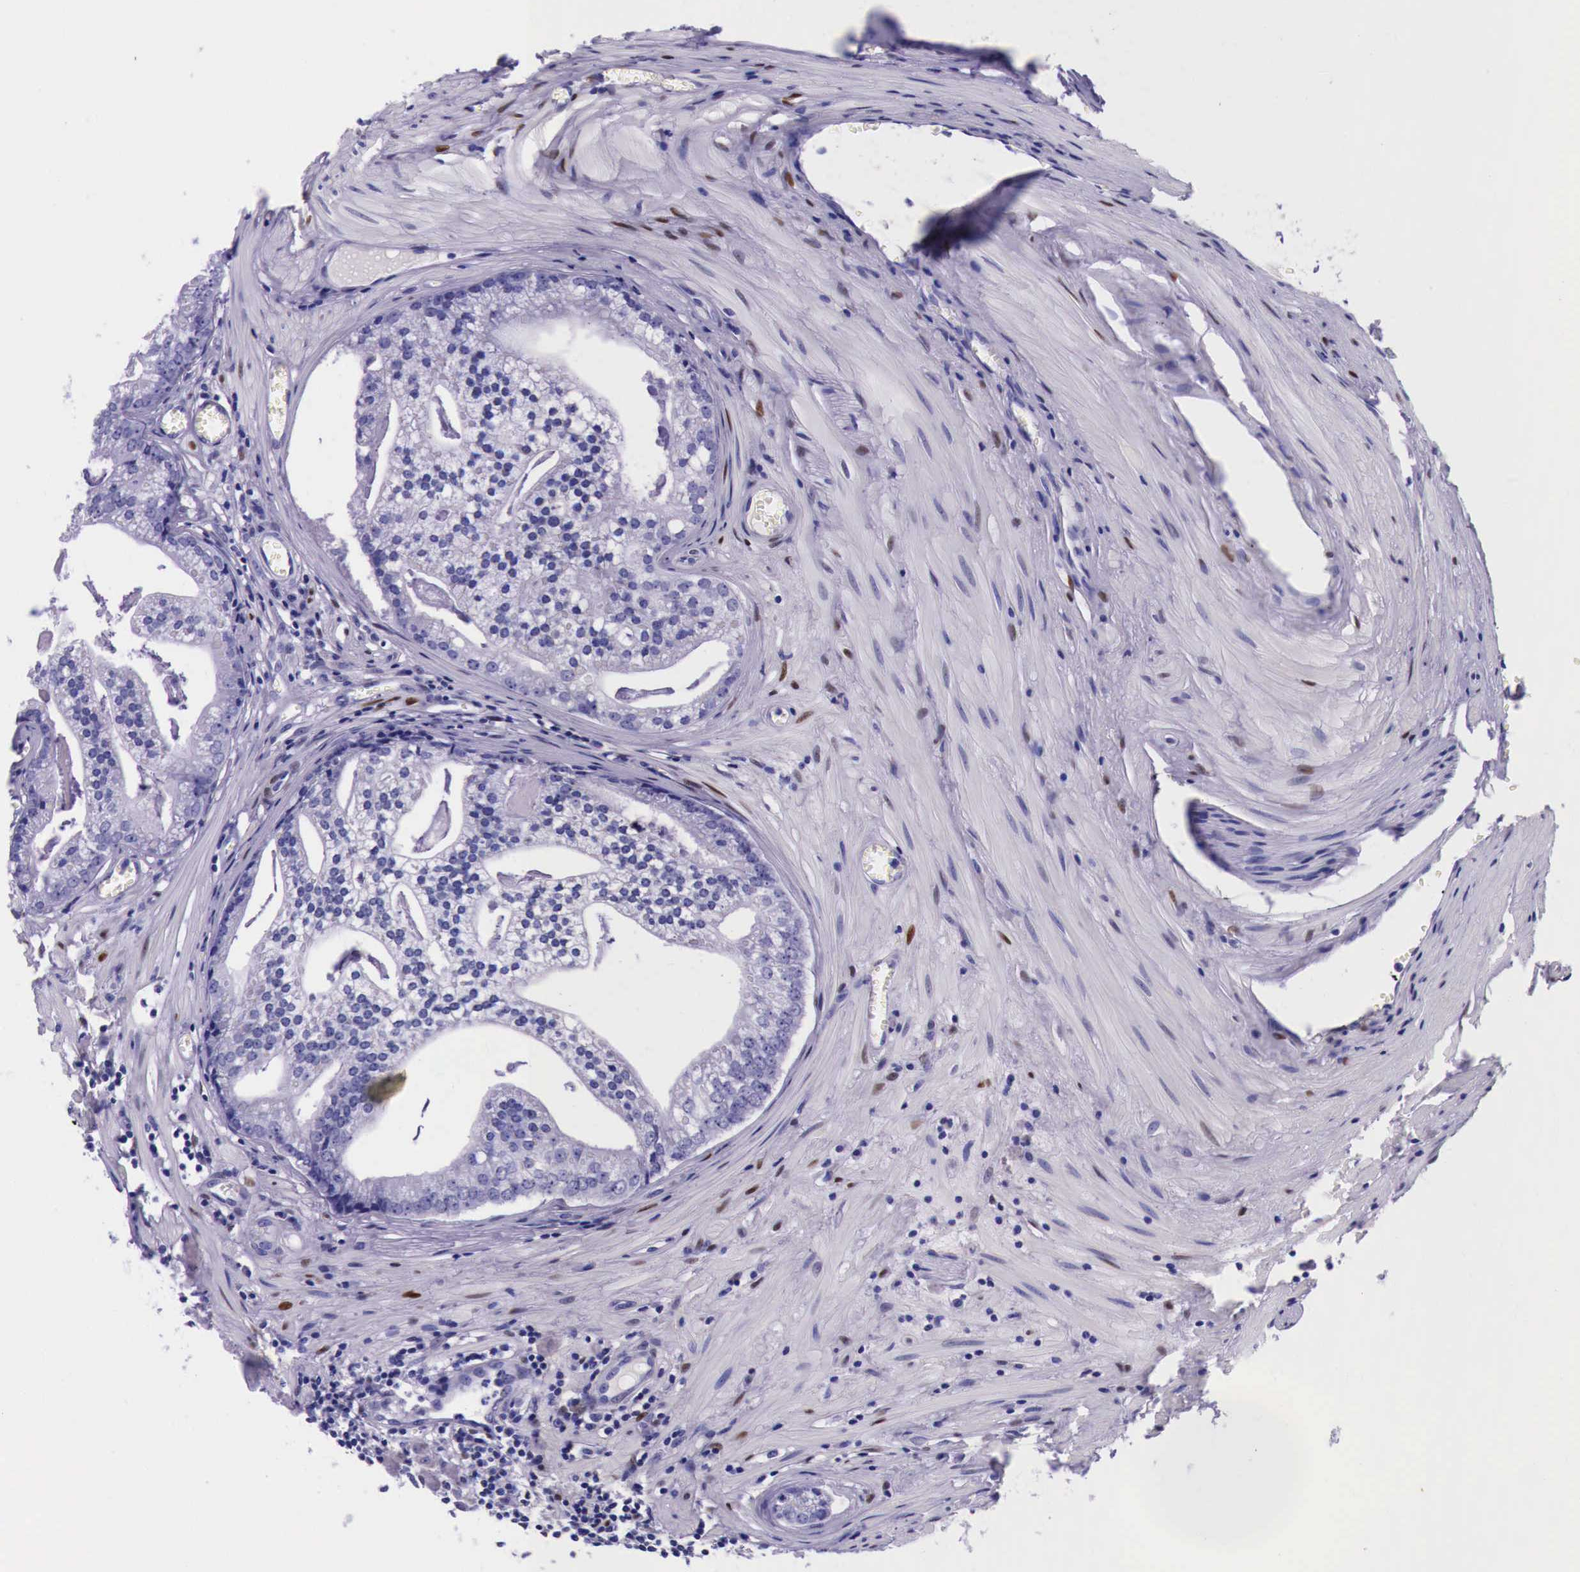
{"staining": {"intensity": "moderate", "quantity": "<25%", "location": "nuclear"}, "tissue": "prostate cancer", "cell_type": "Tumor cells", "image_type": "cancer", "snomed": [{"axis": "morphology", "description": "Adenocarcinoma, High grade"}, {"axis": "topography", "description": "Prostate"}], "caption": "This is an image of immunohistochemistry staining of high-grade adenocarcinoma (prostate), which shows moderate staining in the nuclear of tumor cells.", "gene": "ESR1", "patient": {"sex": "male", "age": 56}}